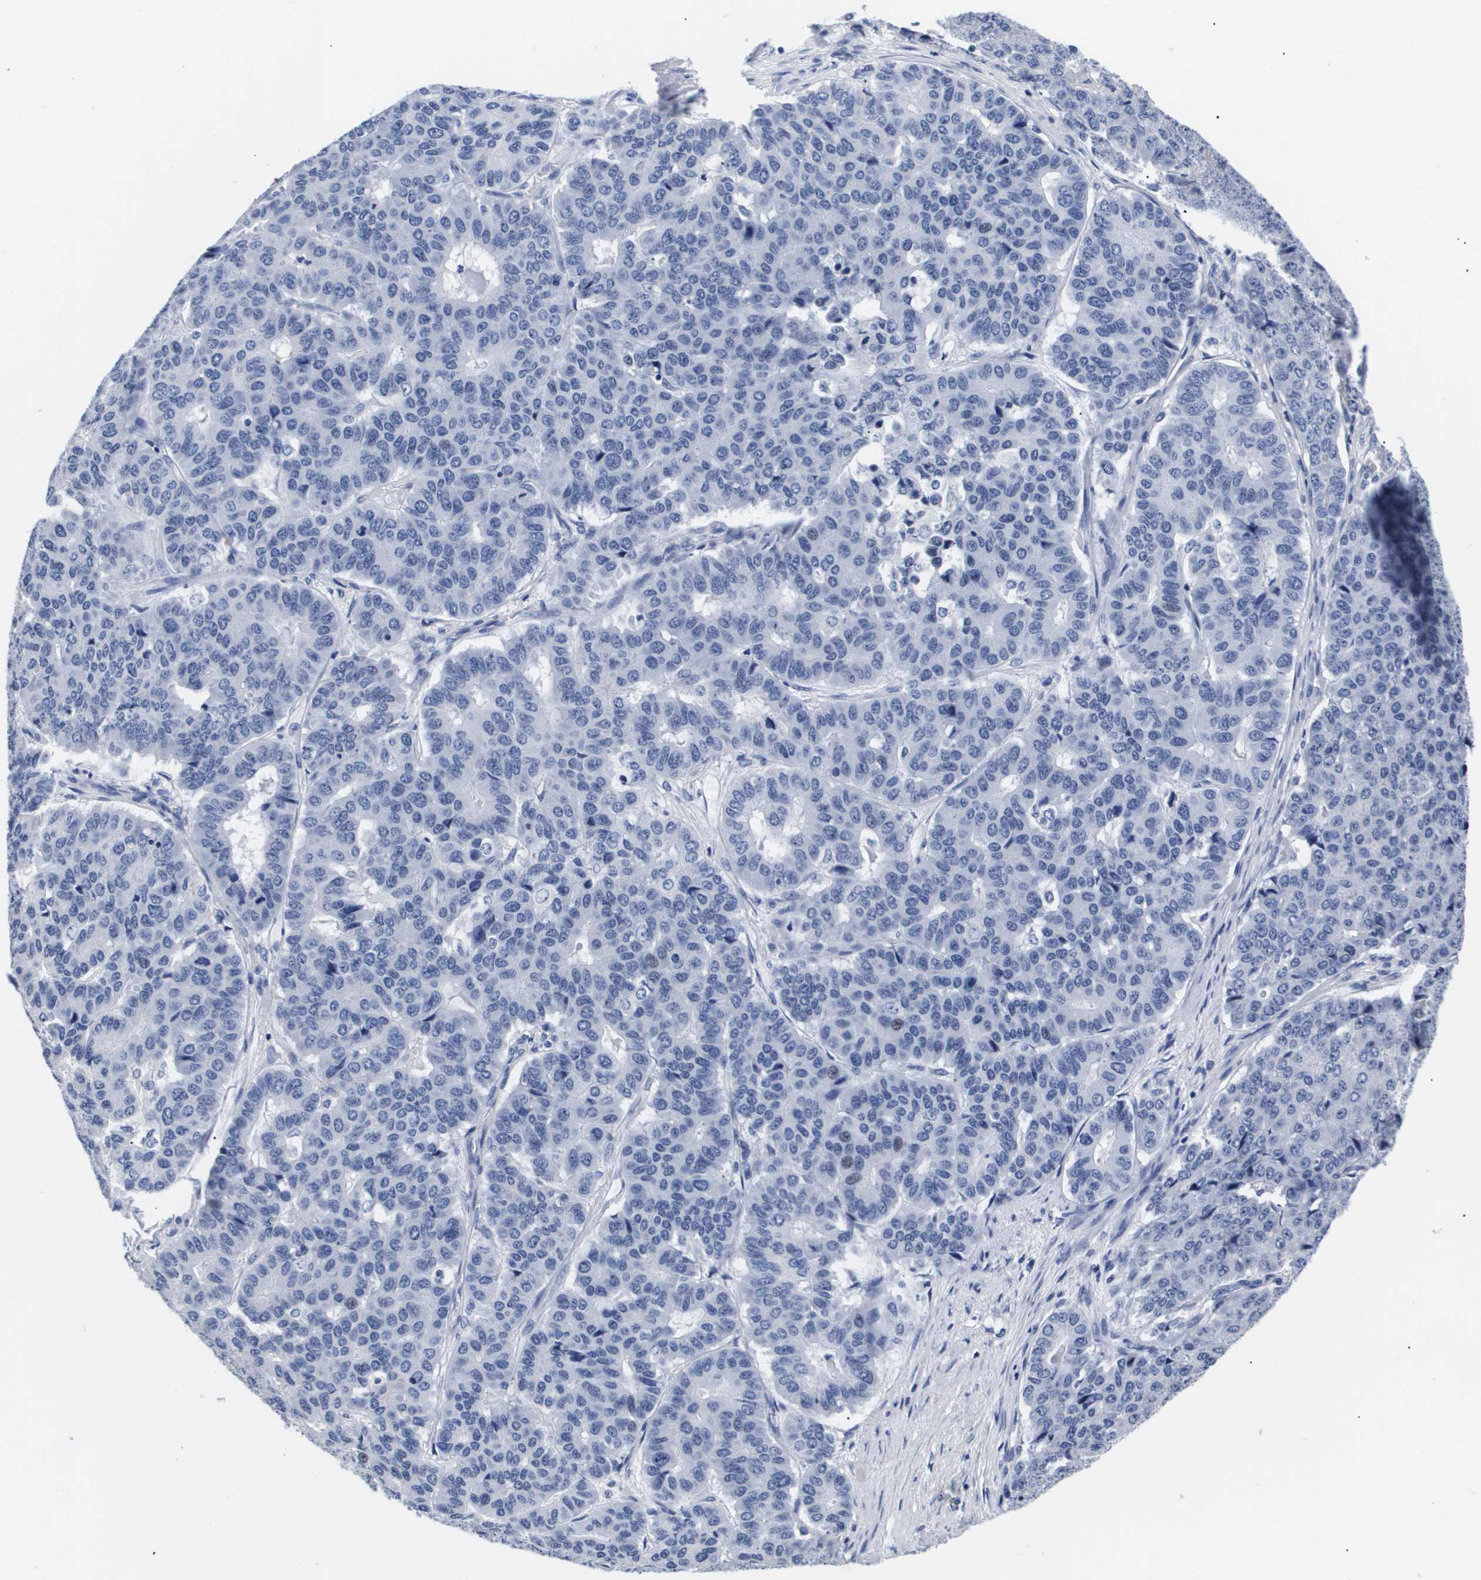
{"staining": {"intensity": "negative", "quantity": "none", "location": "none"}, "tissue": "pancreatic cancer", "cell_type": "Tumor cells", "image_type": "cancer", "snomed": [{"axis": "morphology", "description": "Adenocarcinoma, NOS"}, {"axis": "topography", "description": "Pancreas"}], "caption": "This micrograph is of adenocarcinoma (pancreatic) stained with IHC to label a protein in brown with the nuclei are counter-stained blue. There is no staining in tumor cells. The staining is performed using DAB brown chromogen with nuclei counter-stained in using hematoxylin.", "gene": "ATP6V0A4", "patient": {"sex": "male", "age": 50}}